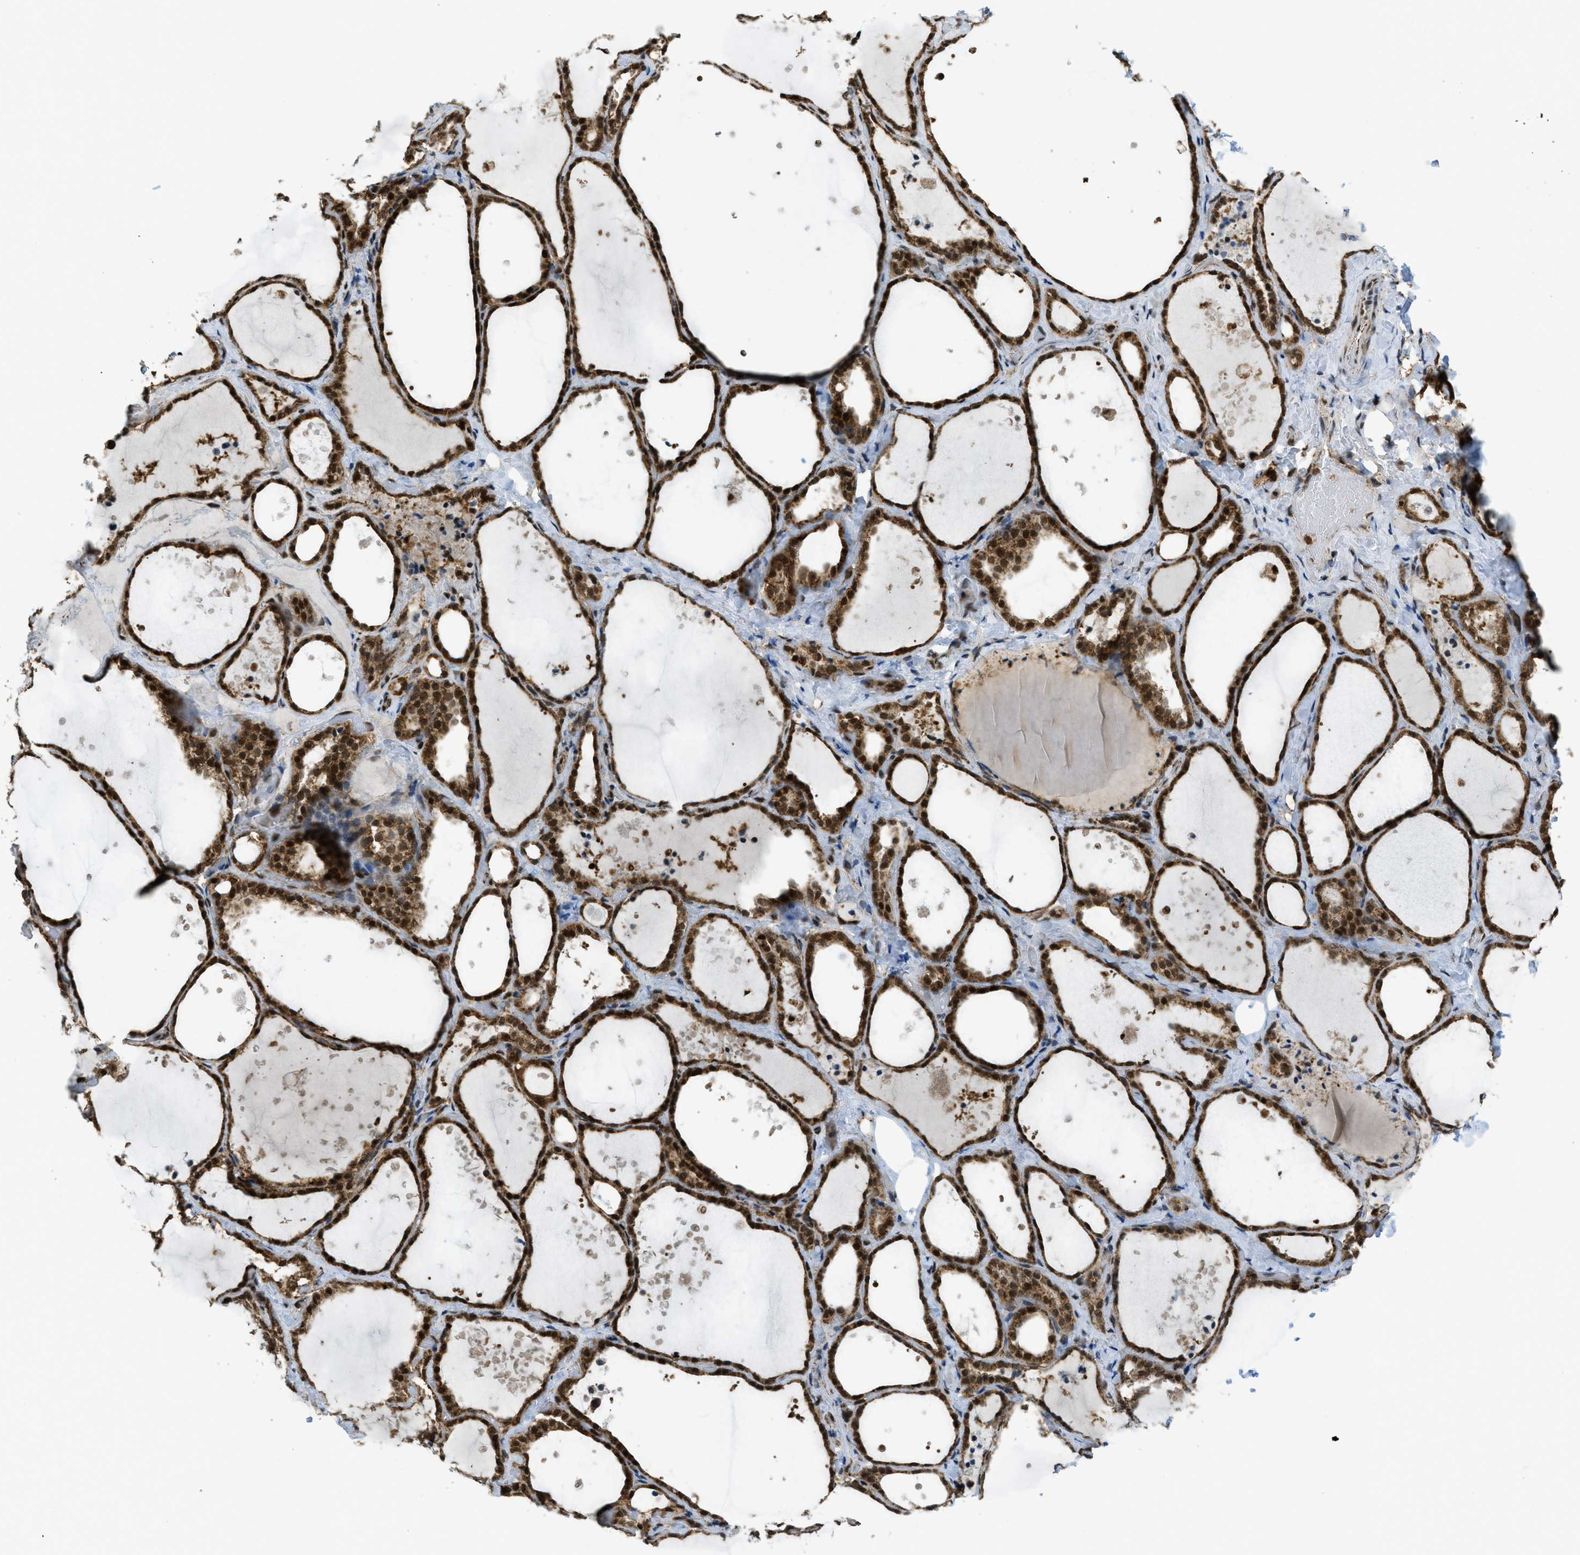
{"staining": {"intensity": "strong", "quantity": ">75%", "location": "cytoplasmic/membranous,nuclear"}, "tissue": "thyroid gland", "cell_type": "Glandular cells", "image_type": "normal", "snomed": [{"axis": "morphology", "description": "Normal tissue, NOS"}, {"axis": "topography", "description": "Thyroid gland"}], "caption": "A high-resolution micrograph shows IHC staining of normal thyroid gland, which displays strong cytoplasmic/membranous,nuclear staining in approximately >75% of glandular cells. The staining is performed using DAB brown chromogen to label protein expression. The nuclei are counter-stained blue using hematoxylin.", "gene": "TNPO1", "patient": {"sex": "female", "age": 44}}